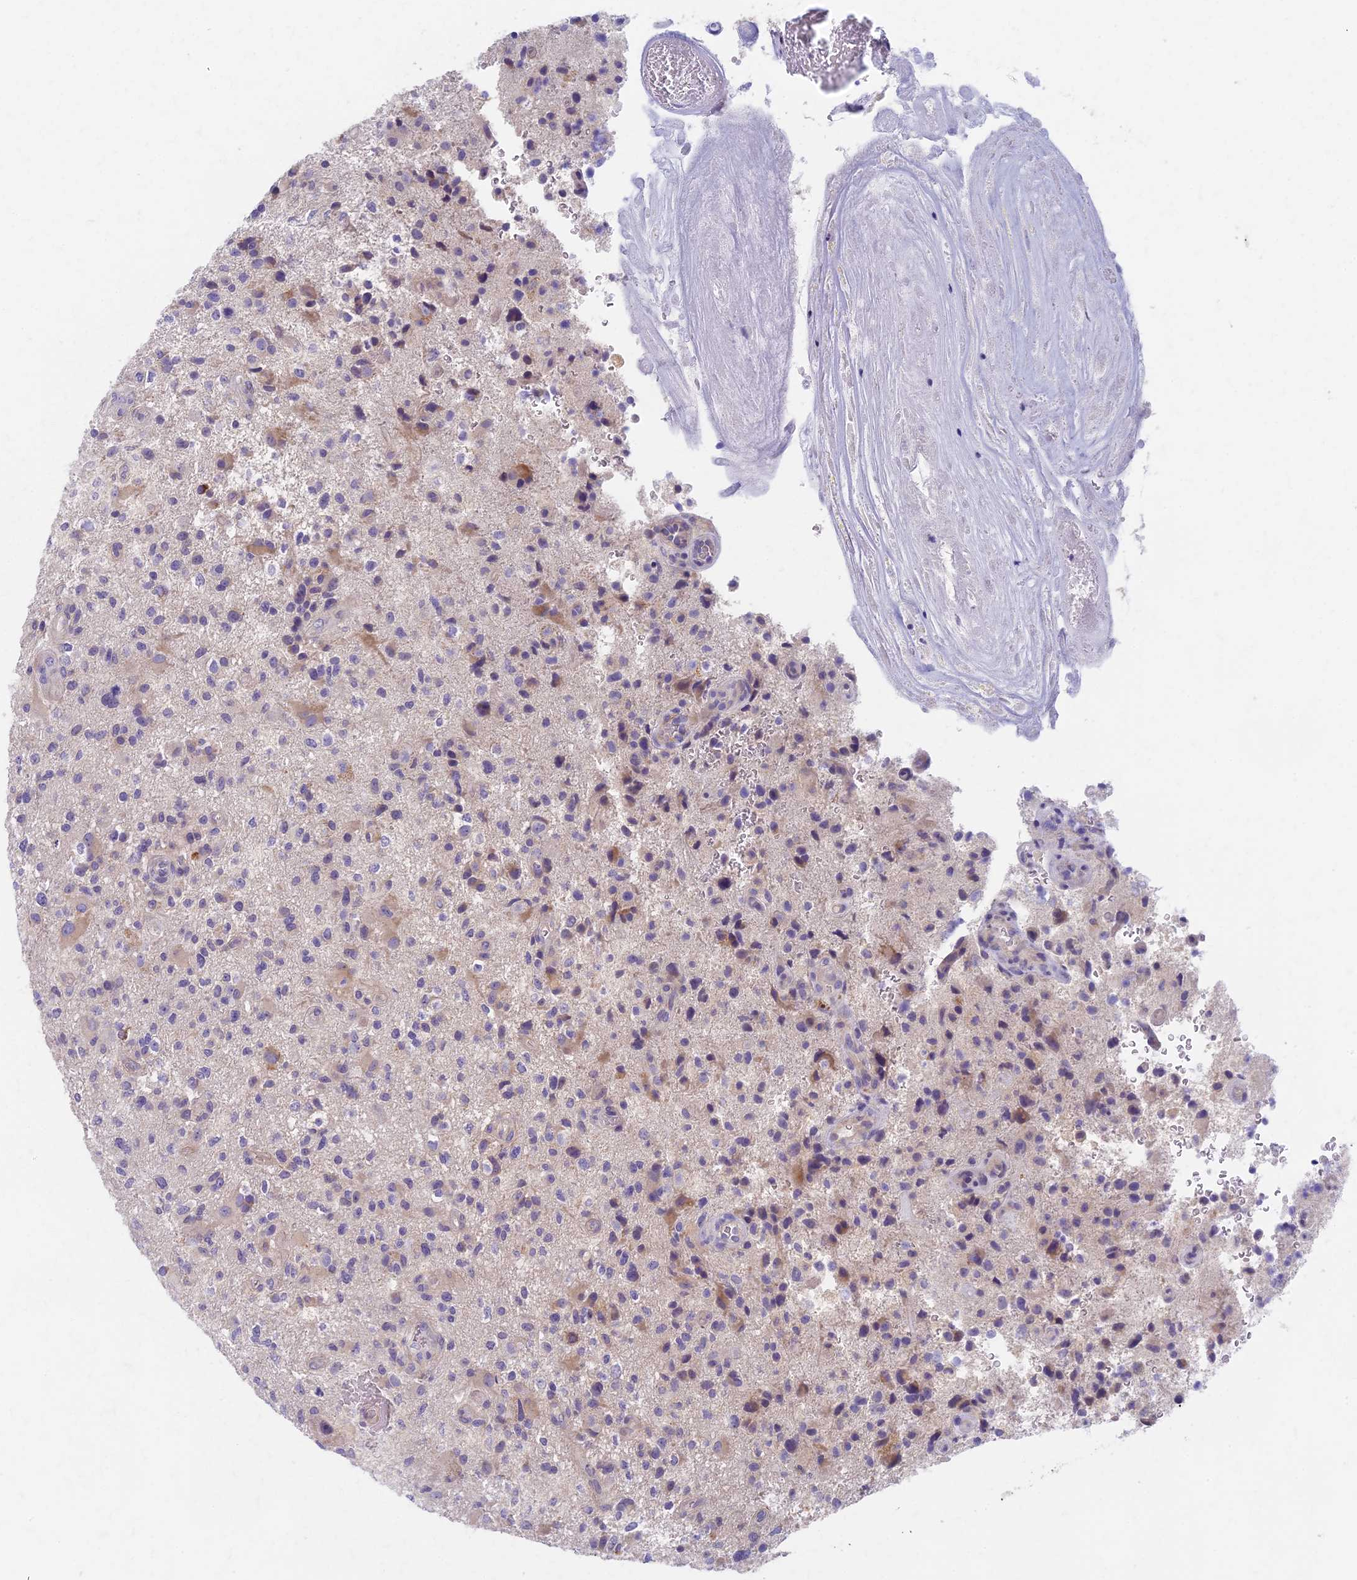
{"staining": {"intensity": "moderate", "quantity": "<25%", "location": "cytoplasmic/membranous"}, "tissue": "glioma", "cell_type": "Tumor cells", "image_type": "cancer", "snomed": [{"axis": "morphology", "description": "Glioma, malignant, High grade"}, {"axis": "topography", "description": "Brain"}], "caption": "DAB (3,3'-diaminobenzidine) immunohistochemical staining of human high-grade glioma (malignant) reveals moderate cytoplasmic/membranous protein positivity in about <25% of tumor cells.", "gene": "AP4E1", "patient": {"sex": "male", "age": 47}}